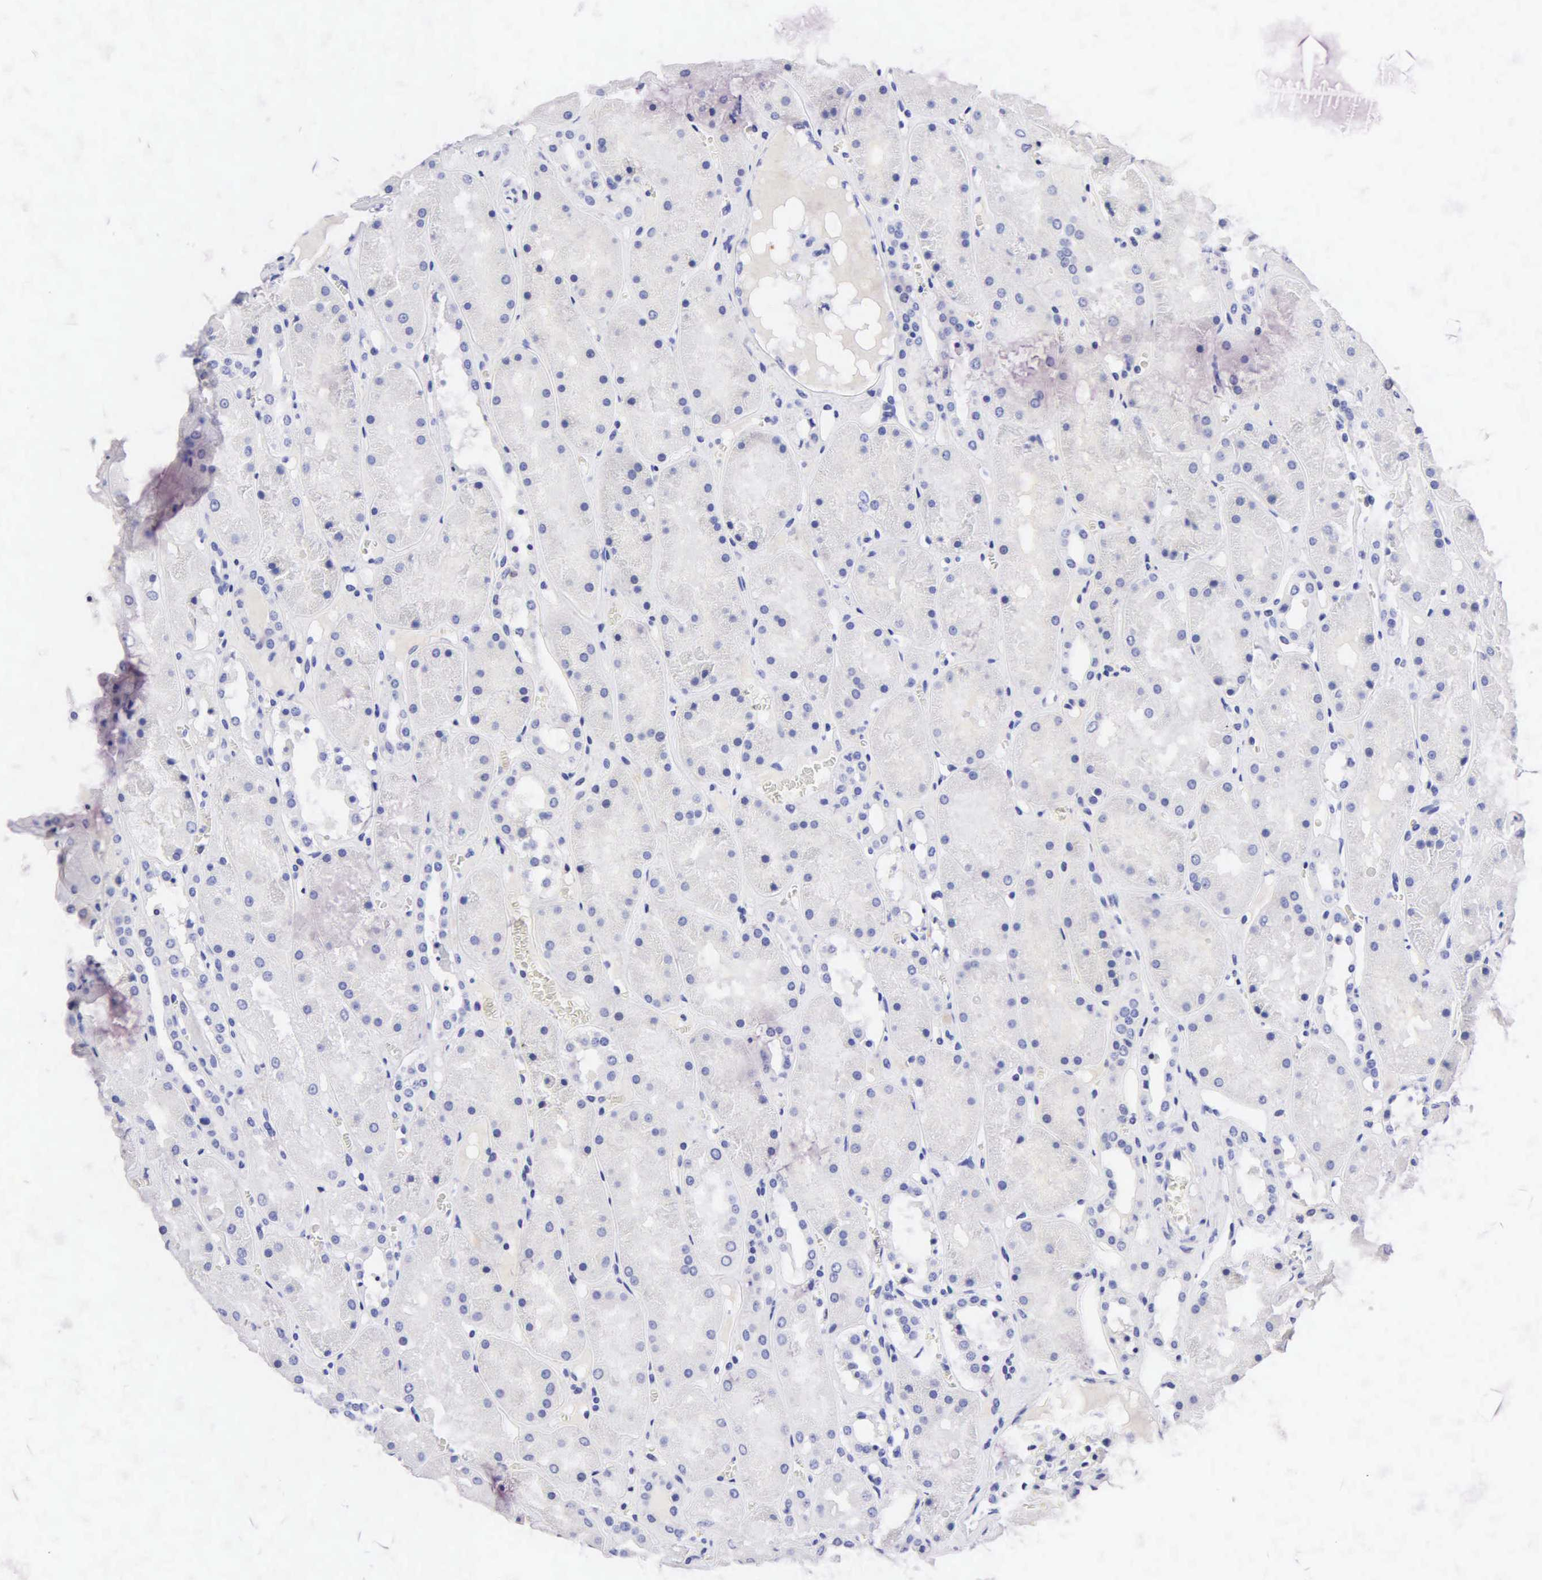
{"staining": {"intensity": "negative", "quantity": "none", "location": "none"}, "tissue": "kidney", "cell_type": "Cells in glomeruli", "image_type": "normal", "snomed": [{"axis": "morphology", "description": "Normal tissue, NOS"}, {"axis": "topography", "description": "Kidney"}], "caption": "A high-resolution micrograph shows immunohistochemistry (IHC) staining of unremarkable kidney, which shows no significant positivity in cells in glomeruli.", "gene": "NKX2", "patient": {"sex": "male", "age": 36}}